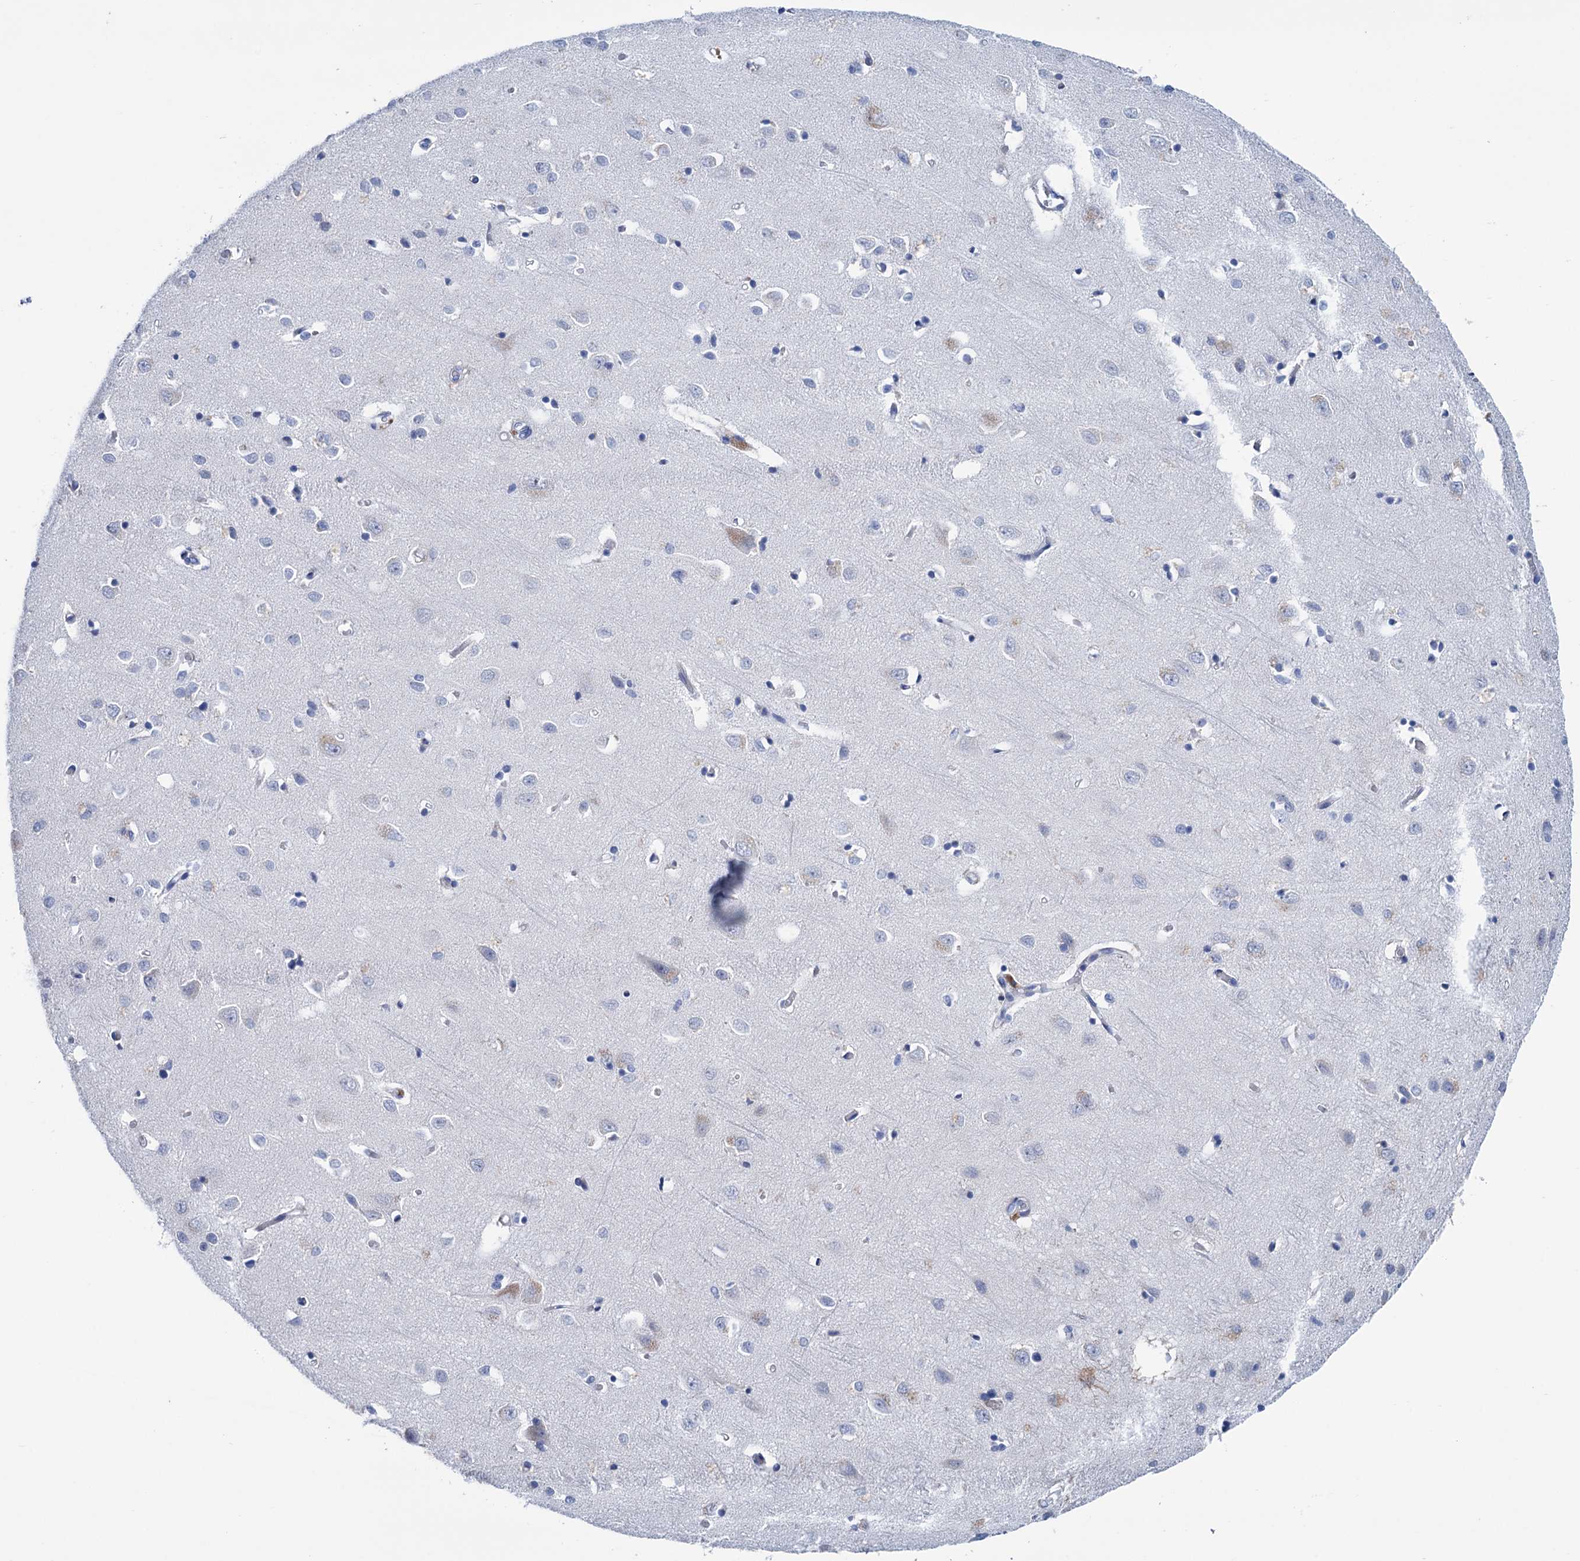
{"staining": {"intensity": "negative", "quantity": "none", "location": "none"}, "tissue": "cerebral cortex", "cell_type": "Endothelial cells", "image_type": "normal", "snomed": [{"axis": "morphology", "description": "Normal tissue, NOS"}, {"axis": "topography", "description": "Cerebral cortex"}], "caption": "The histopathology image demonstrates no significant positivity in endothelial cells of cerebral cortex. (DAB (3,3'-diaminobenzidine) immunohistochemistry with hematoxylin counter stain).", "gene": "MYOZ3", "patient": {"sex": "female", "age": 64}}